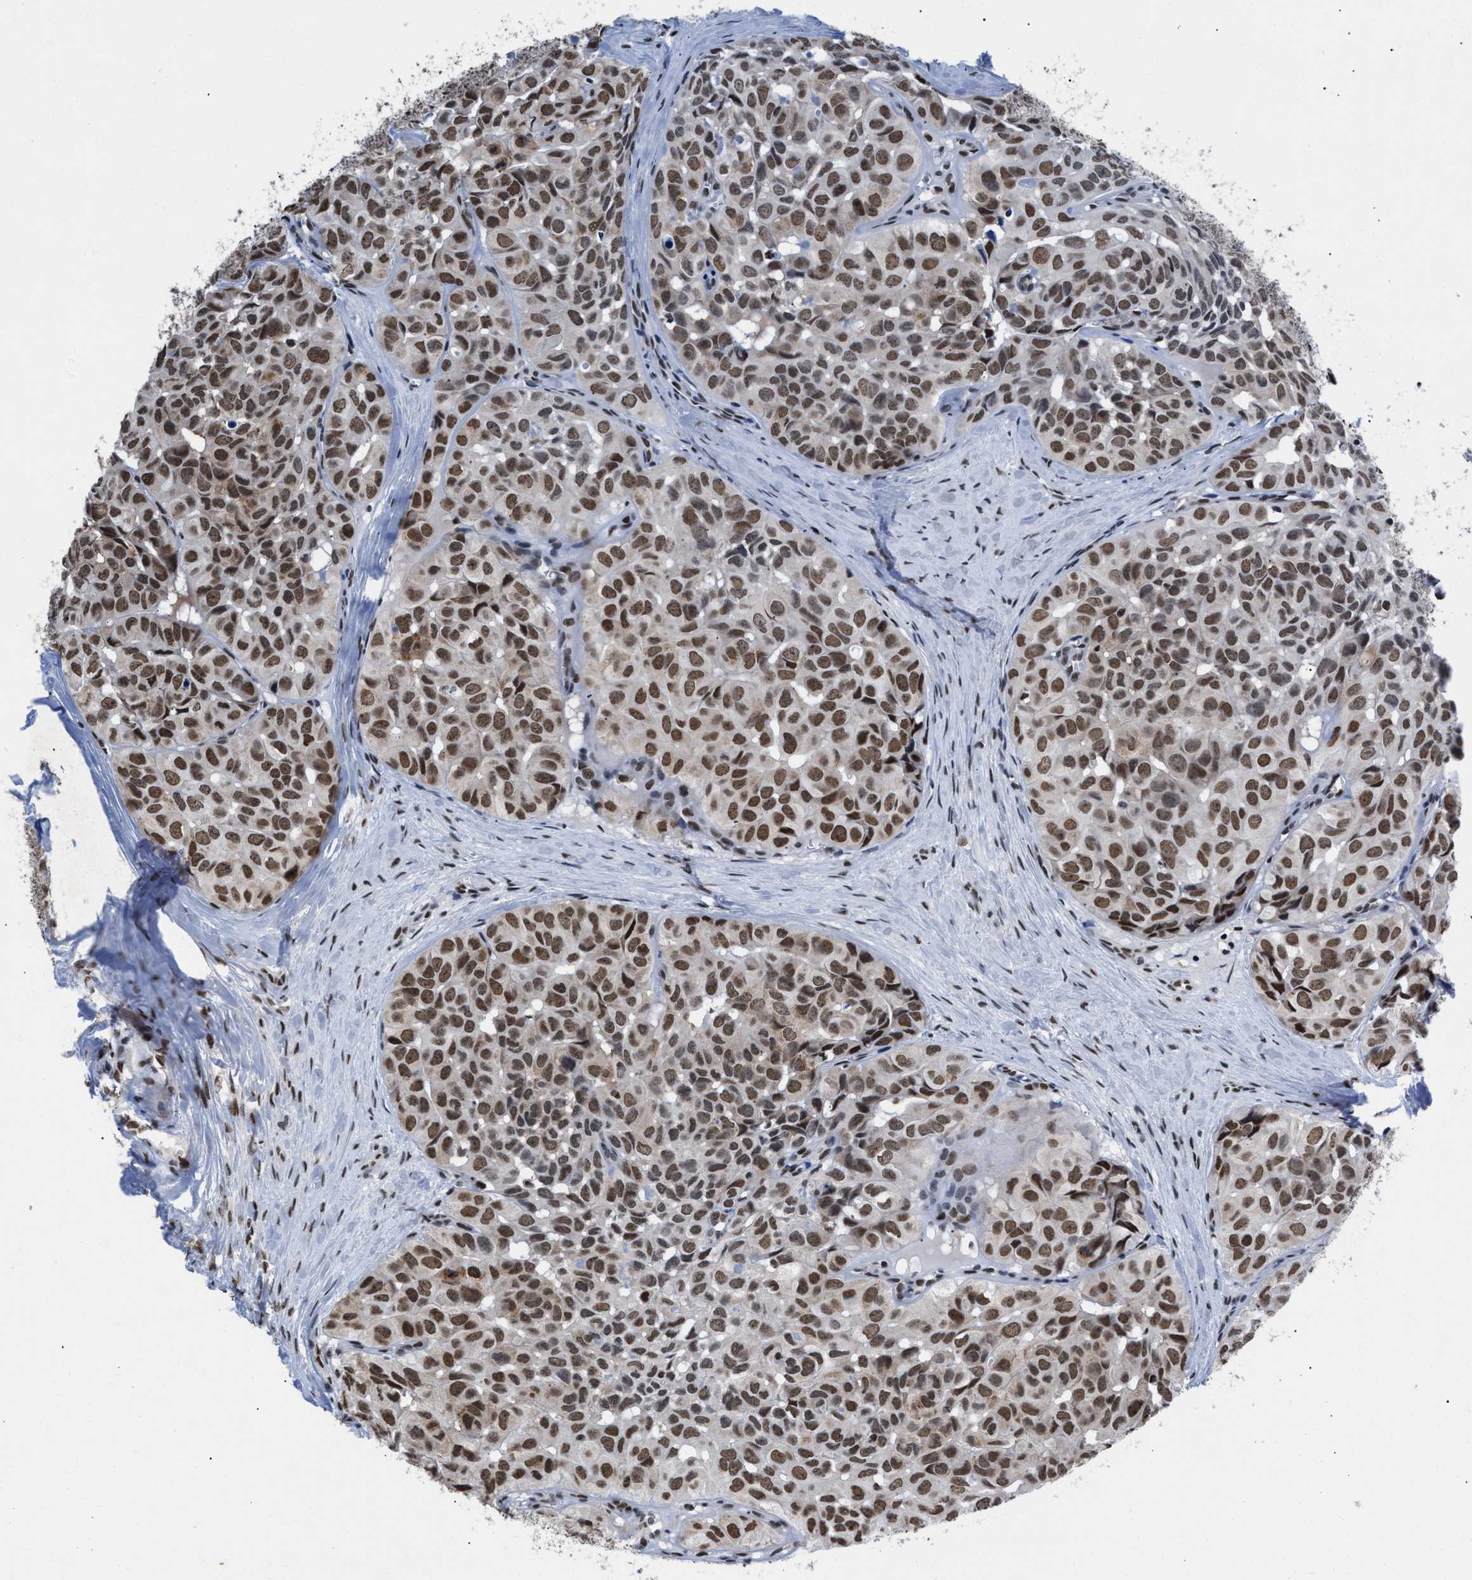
{"staining": {"intensity": "moderate", "quantity": ">75%", "location": "nuclear"}, "tissue": "head and neck cancer", "cell_type": "Tumor cells", "image_type": "cancer", "snomed": [{"axis": "morphology", "description": "Adenocarcinoma, NOS"}, {"axis": "topography", "description": "Salivary gland, NOS"}, {"axis": "topography", "description": "Head-Neck"}], "caption": "A brown stain shows moderate nuclear staining of a protein in head and neck cancer (adenocarcinoma) tumor cells. The staining was performed using DAB (3,3'-diaminobenzidine), with brown indicating positive protein expression. Nuclei are stained blue with hematoxylin.", "gene": "WDR81", "patient": {"sex": "female", "age": 76}}